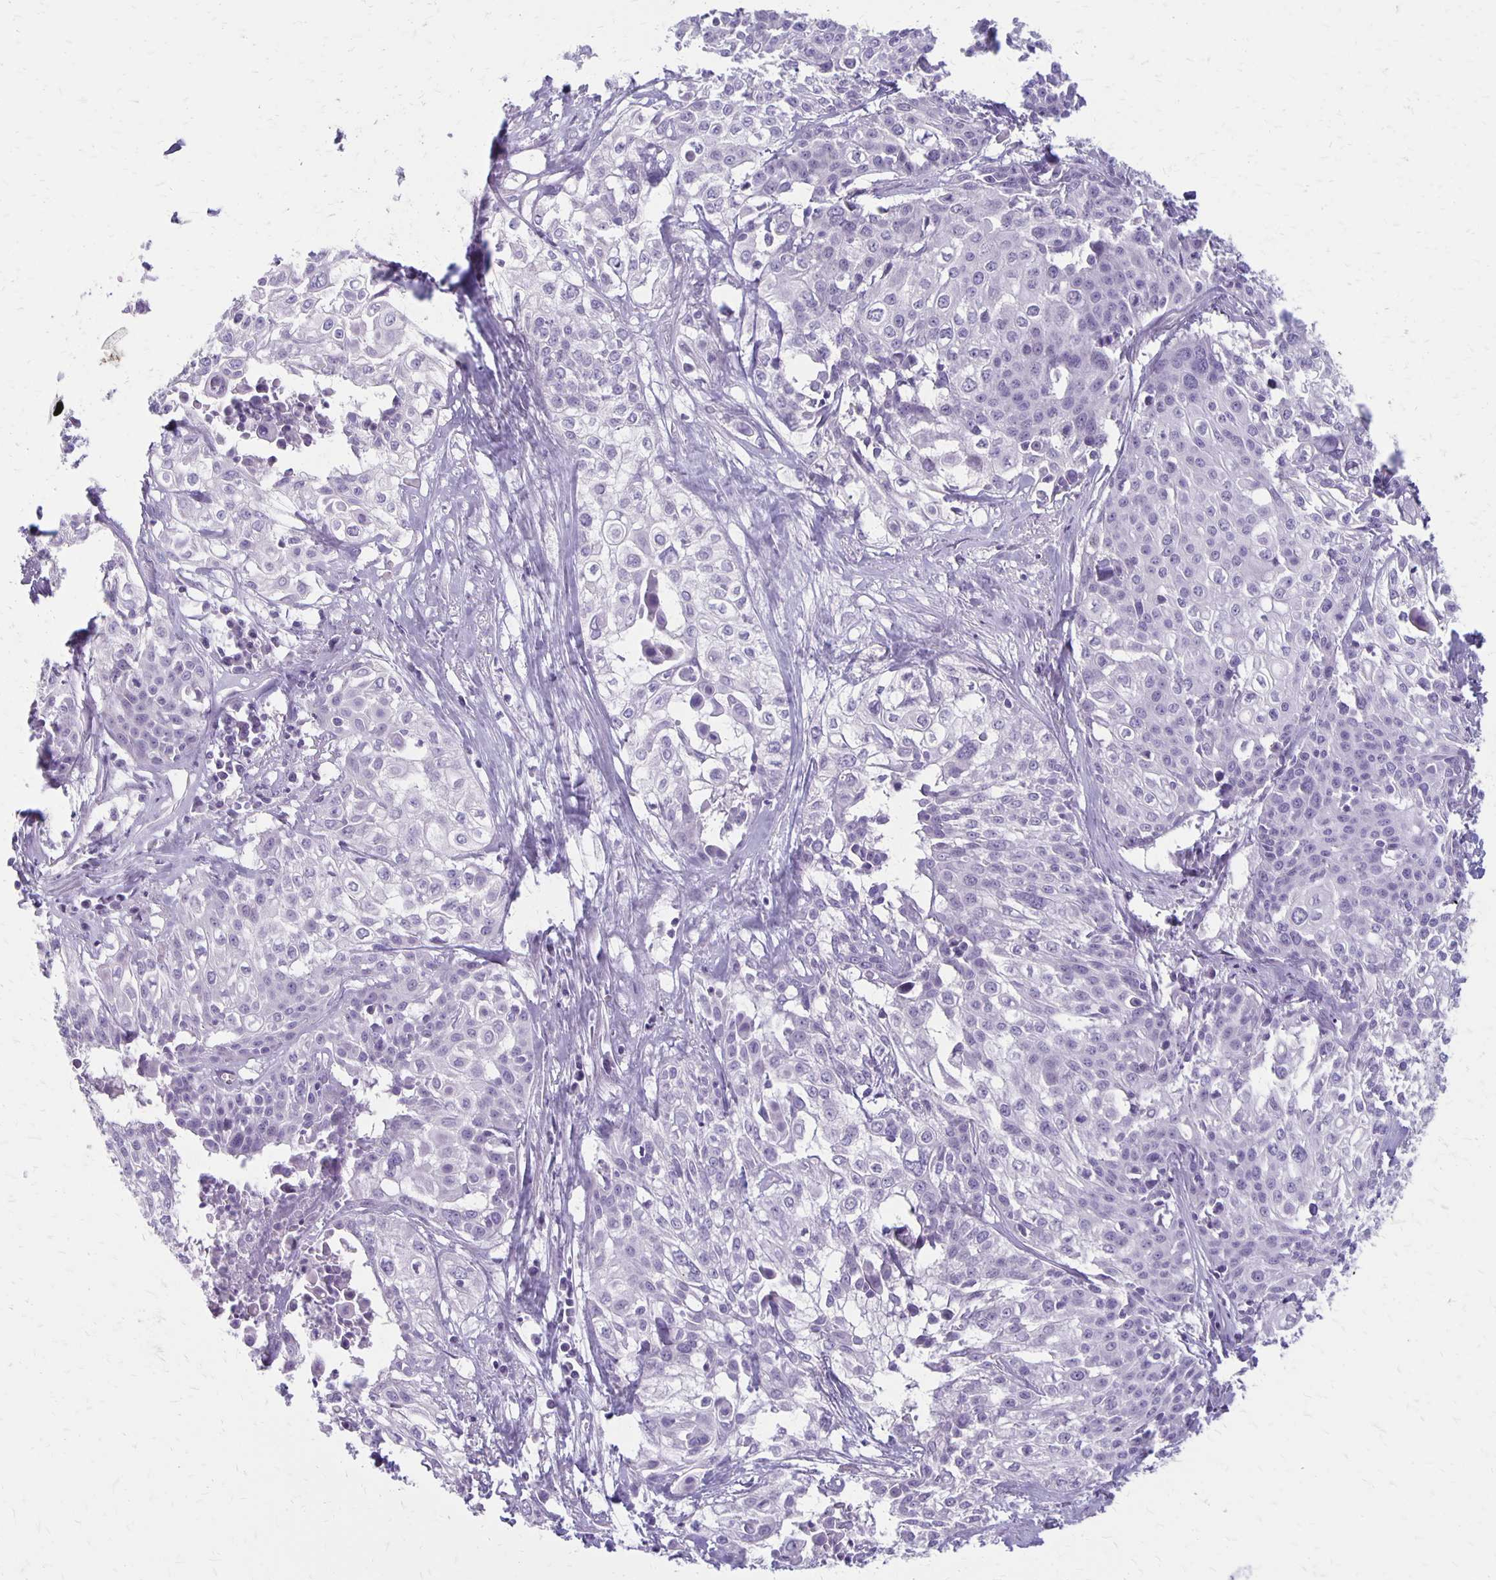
{"staining": {"intensity": "negative", "quantity": "none", "location": "none"}, "tissue": "cervical cancer", "cell_type": "Tumor cells", "image_type": "cancer", "snomed": [{"axis": "morphology", "description": "Squamous cell carcinoma, NOS"}, {"axis": "topography", "description": "Cervix"}], "caption": "The micrograph shows no staining of tumor cells in cervical squamous cell carcinoma.", "gene": "HOMER1", "patient": {"sex": "female", "age": 39}}